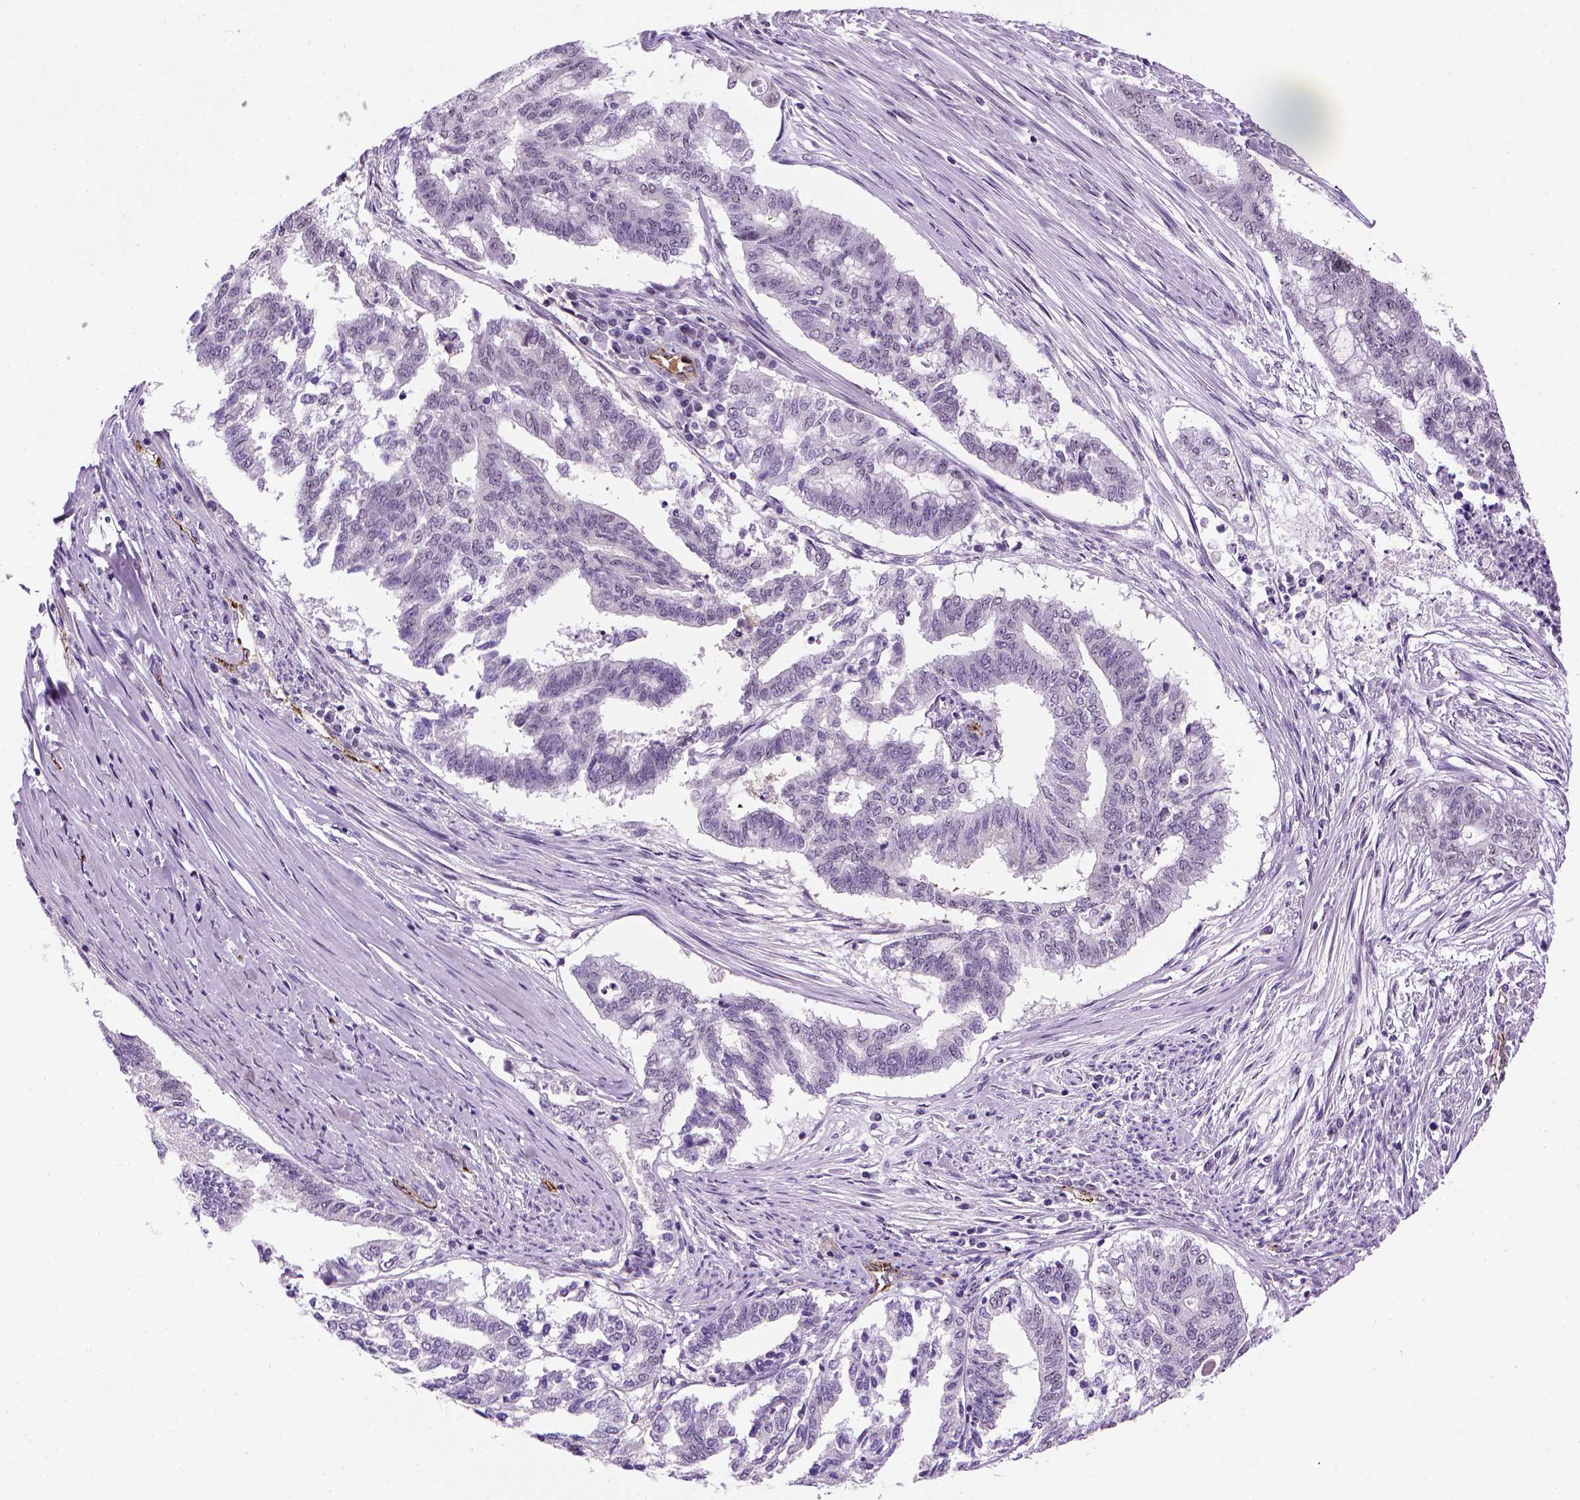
{"staining": {"intensity": "negative", "quantity": "none", "location": "cytoplasmic/membranous"}, "tissue": "endometrial cancer", "cell_type": "Tumor cells", "image_type": "cancer", "snomed": [{"axis": "morphology", "description": "Adenocarcinoma, NOS"}, {"axis": "topography", "description": "Endometrium"}], "caption": "The photomicrograph displays no staining of tumor cells in adenocarcinoma (endometrial).", "gene": "VWF", "patient": {"sex": "female", "age": 79}}